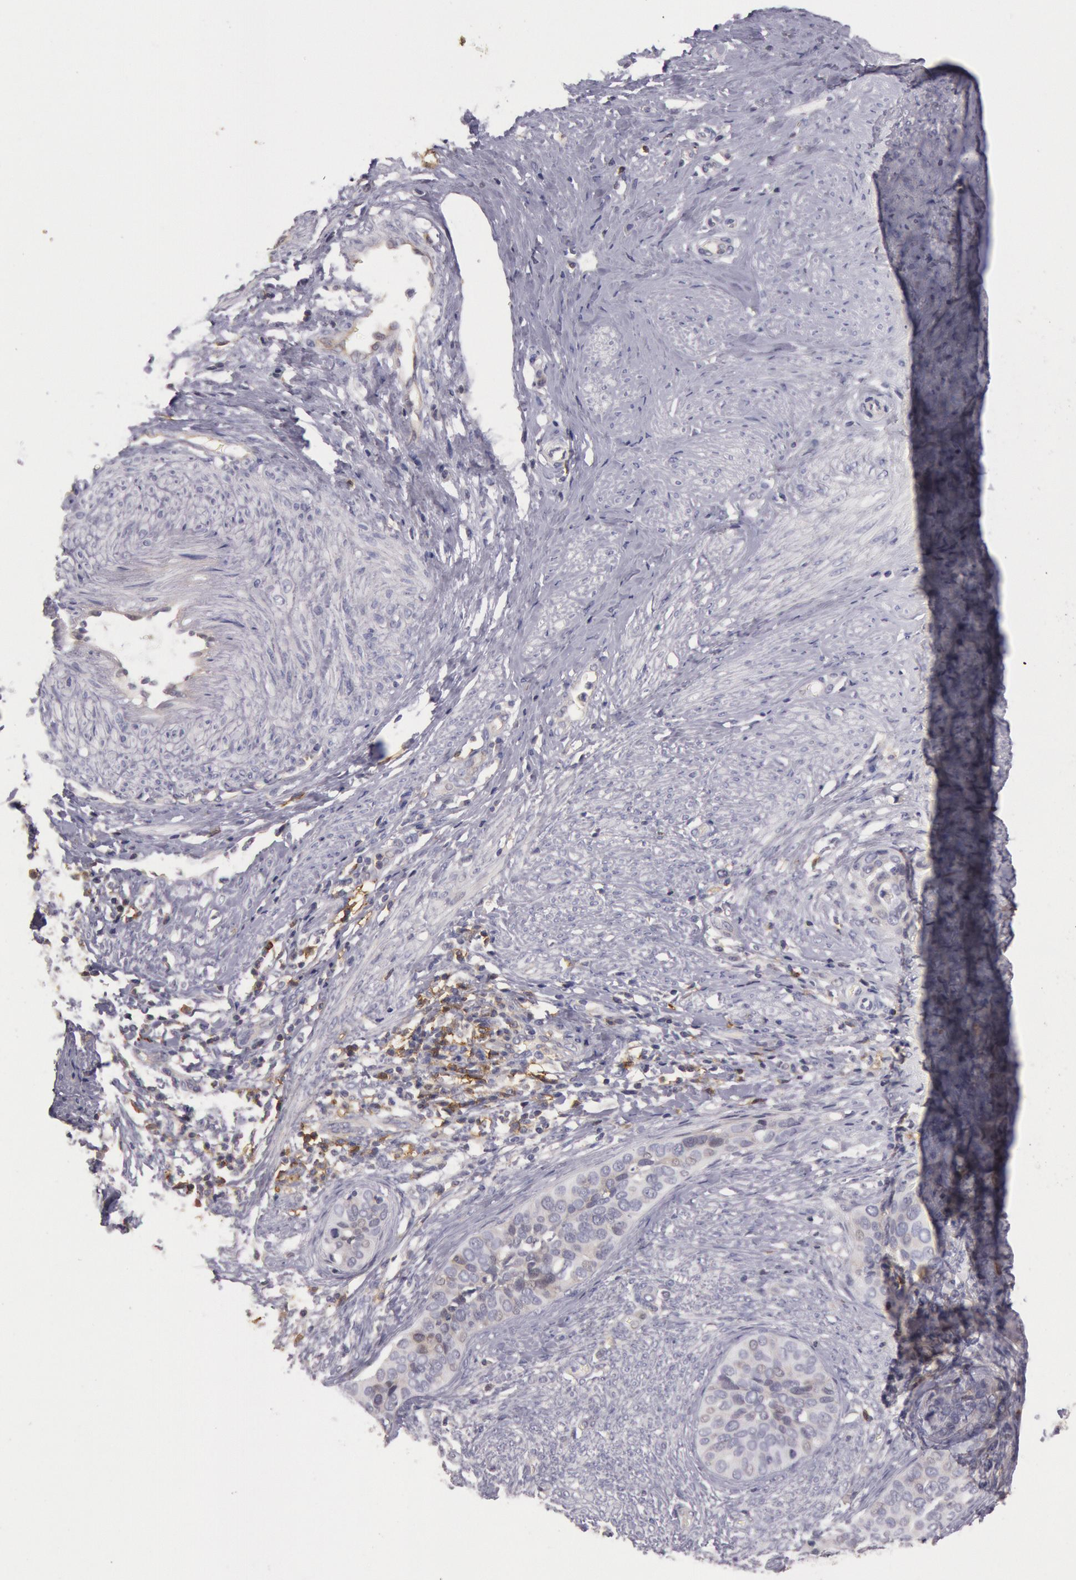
{"staining": {"intensity": "weak", "quantity": "25%-75%", "location": "cytoplasmic/membranous"}, "tissue": "cervical cancer", "cell_type": "Tumor cells", "image_type": "cancer", "snomed": [{"axis": "morphology", "description": "Squamous cell carcinoma, NOS"}, {"axis": "topography", "description": "Cervix"}], "caption": "DAB immunohistochemical staining of squamous cell carcinoma (cervical) shows weak cytoplasmic/membranous protein staining in approximately 25%-75% of tumor cells.", "gene": "TRIB2", "patient": {"sex": "female", "age": 31}}